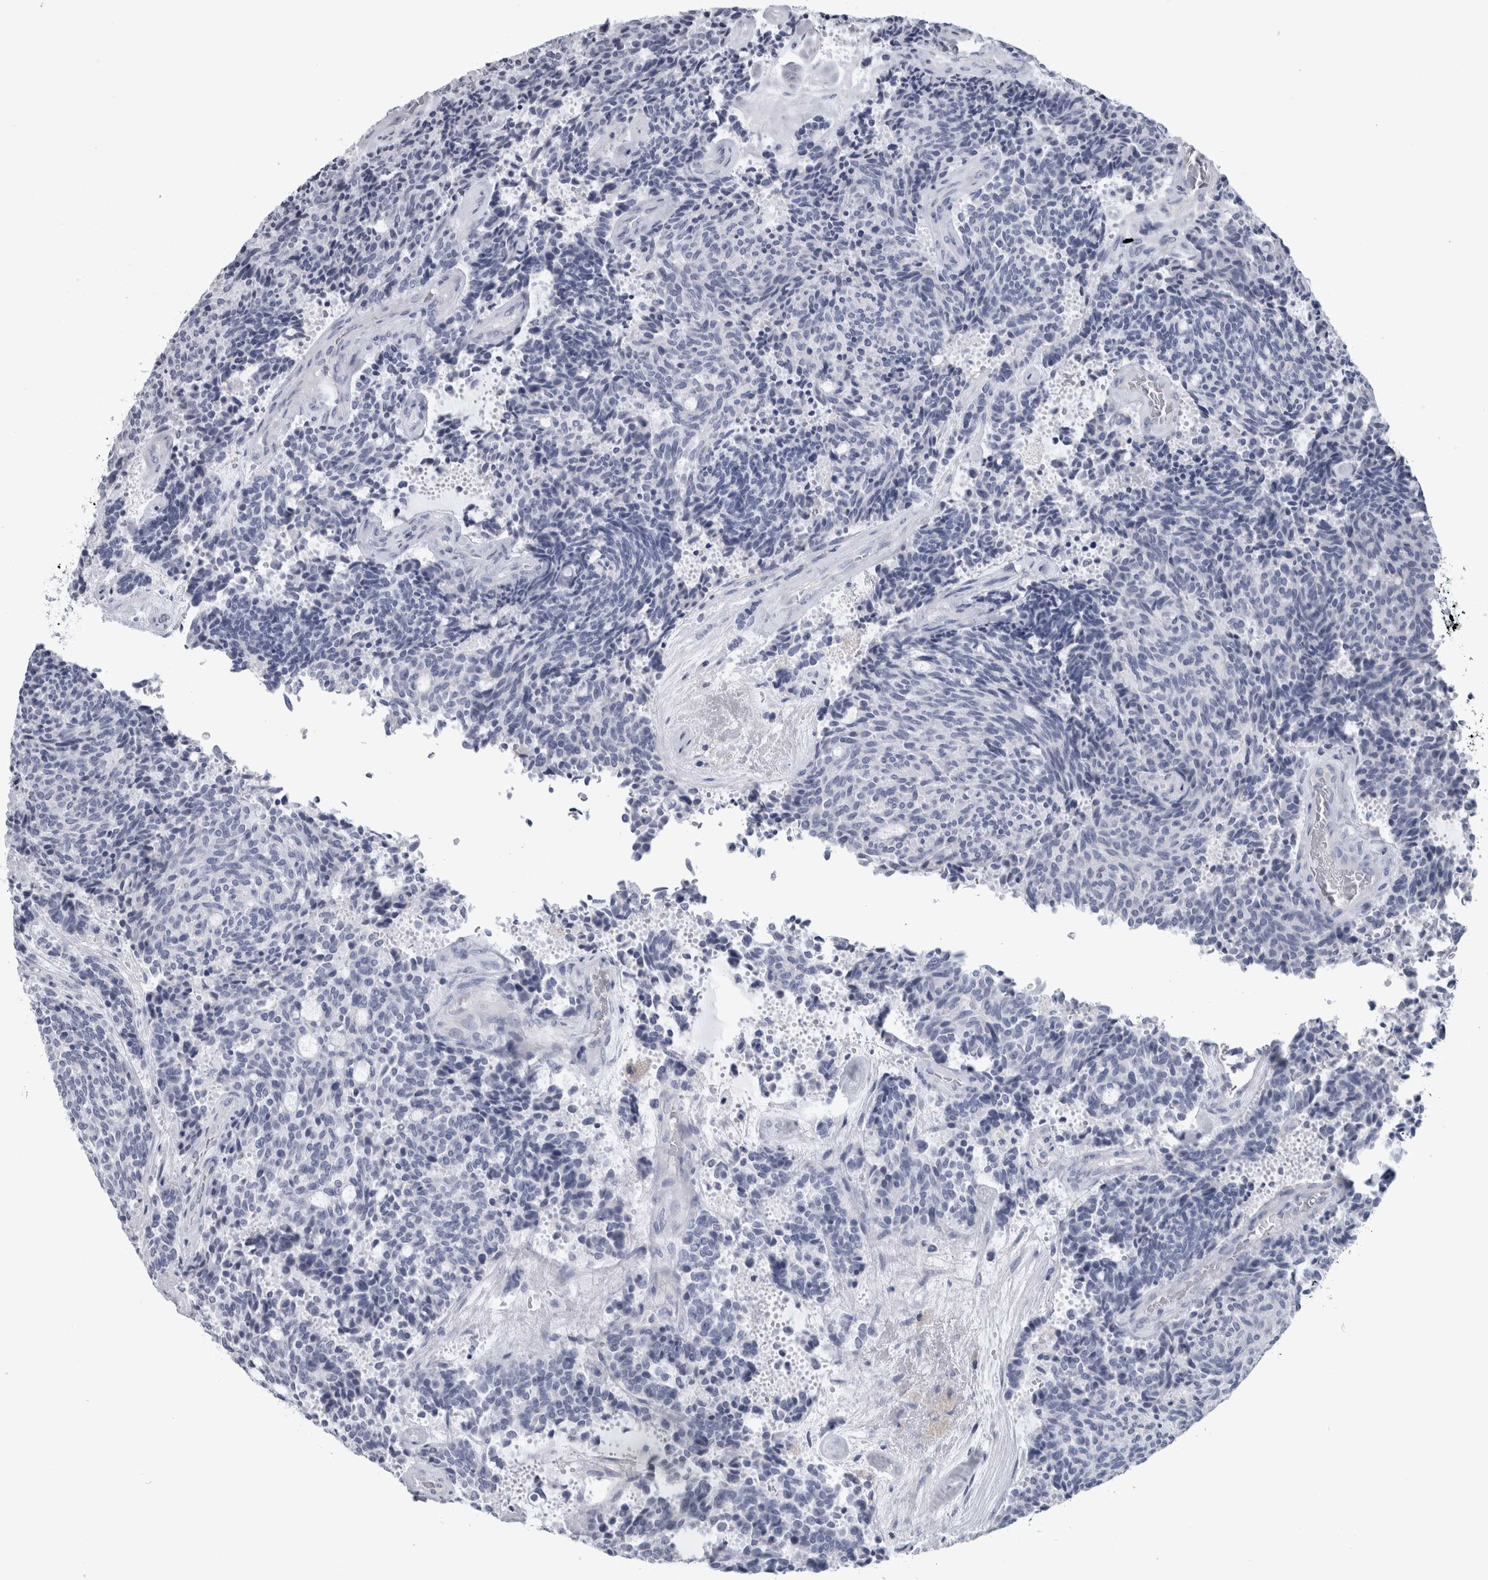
{"staining": {"intensity": "negative", "quantity": "none", "location": "none"}, "tissue": "carcinoid", "cell_type": "Tumor cells", "image_type": "cancer", "snomed": [{"axis": "morphology", "description": "Carcinoid, malignant, NOS"}, {"axis": "topography", "description": "Pancreas"}], "caption": "High magnification brightfield microscopy of carcinoid (malignant) stained with DAB (3,3'-diaminobenzidine) (brown) and counterstained with hematoxylin (blue): tumor cells show no significant positivity. The staining is performed using DAB brown chromogen with nuclei counter-stained in using hematoxylin.", "gene": "PAX5", "patient": {"sex": "female", "age": 54}}